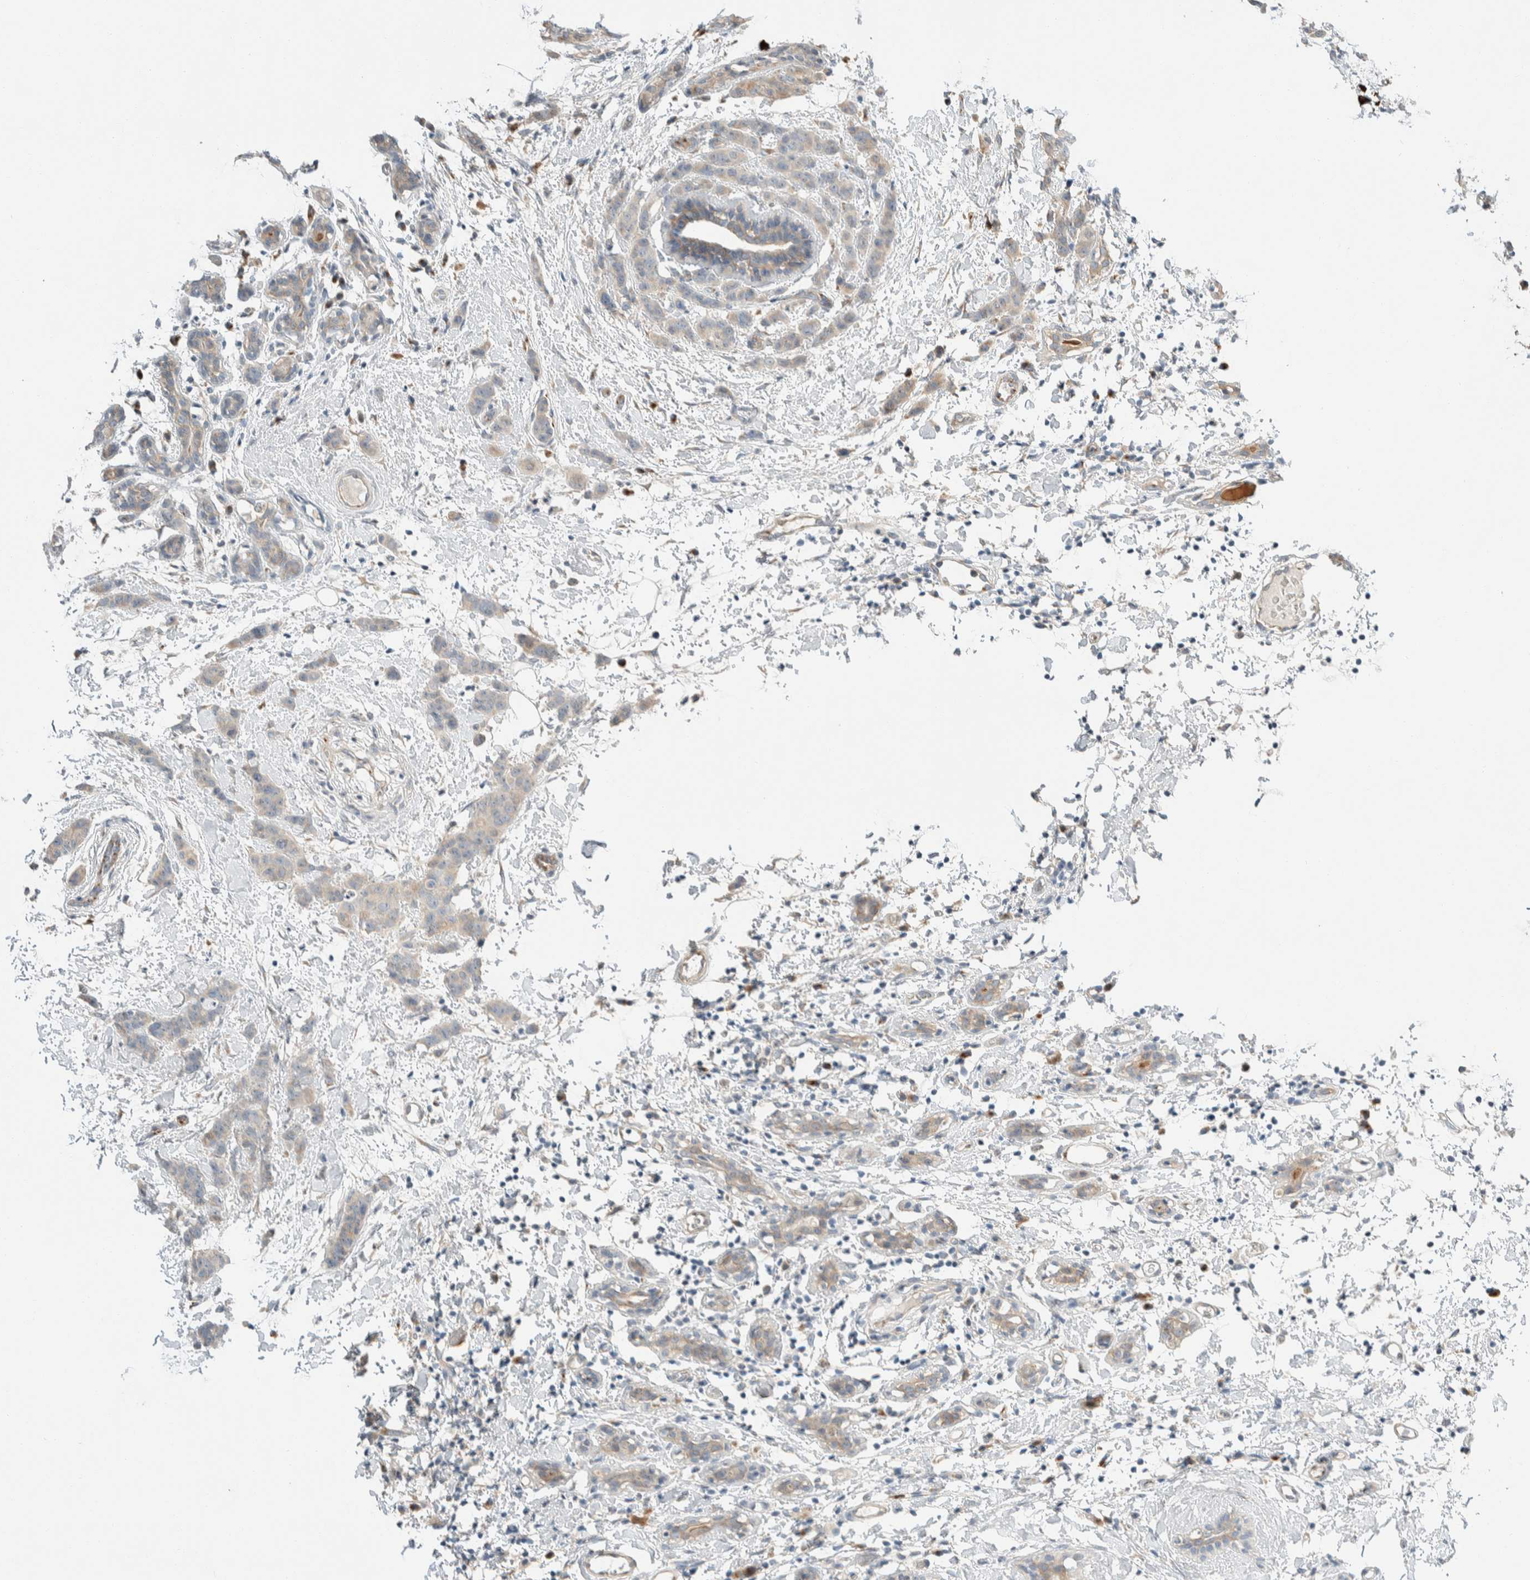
{"staining": {"intensity": "weak", "quantity": "<25%", "location": "cytoplasmic/membranous"}, "tissue": "breast cancer", "cell_type": "Tumor cells", "image_type": "cancer", "snomed": [{"axis": "morphology", "description": "Normal tissue, NOS"}, {"axis": "morphology", "description": "Duct carcinoma"}, {"axis": "topography", "description": "Breast"}], "caption": "Immunohistochemistry (IHC) image of neoplastic tissue: breast cancer stained with DAB (3,3'-diaminobenzidine) demonstrates no significant protein expression in tumor cells.", "gene": "TMEM184B", "patient": {"sex": "female", "age": 40}}